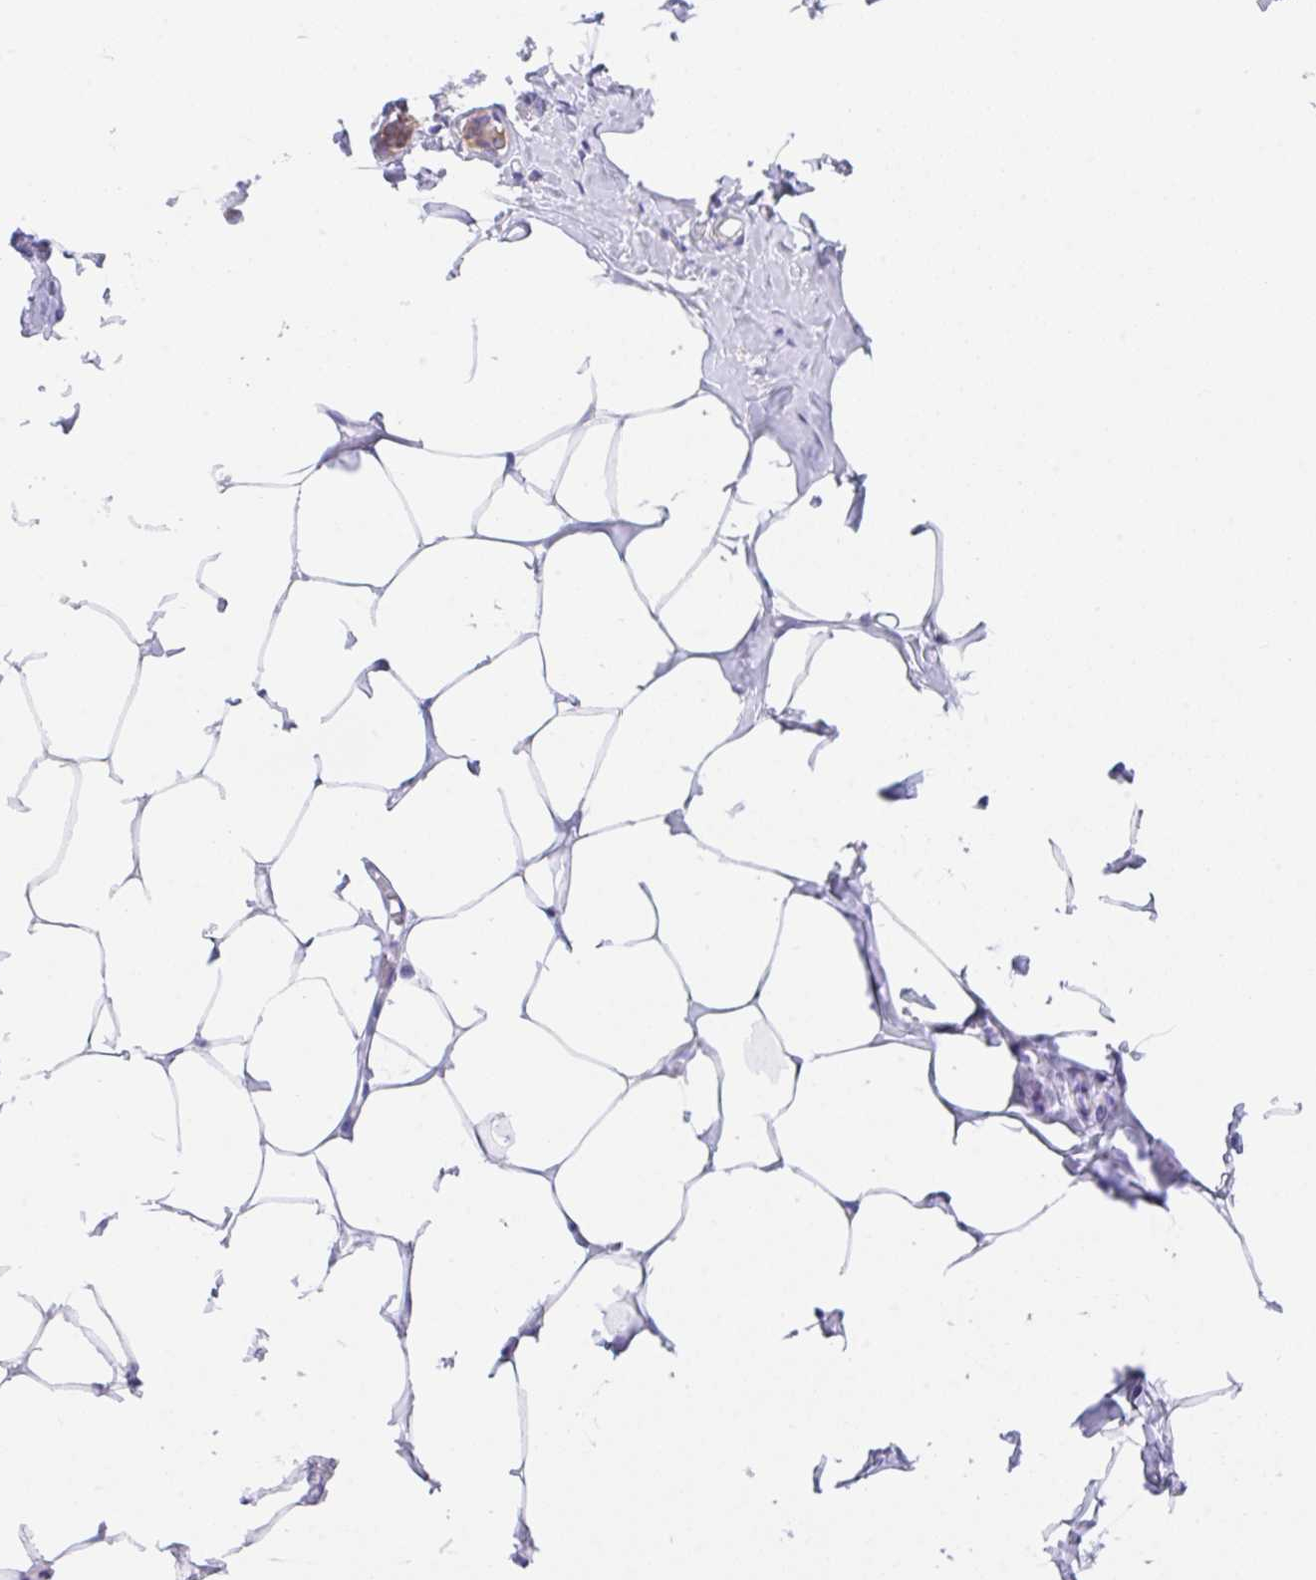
{"staining": {"intensity": "negative", "quantity": "none", "location": "none"}, "tissue": "breast", "cell_type": "Adipocytes", "image_type": "normal", "snomed": [{"axis": "morphology", "description": "Normal tissue, NOS"}, {"axis": "topography", "description": "Breast"}], "caption": "The photomicrograph displays no significant expression in adipocytes of breast.", "gene": "TRAF4", "patient": {"sex": "female", "age": 27}}